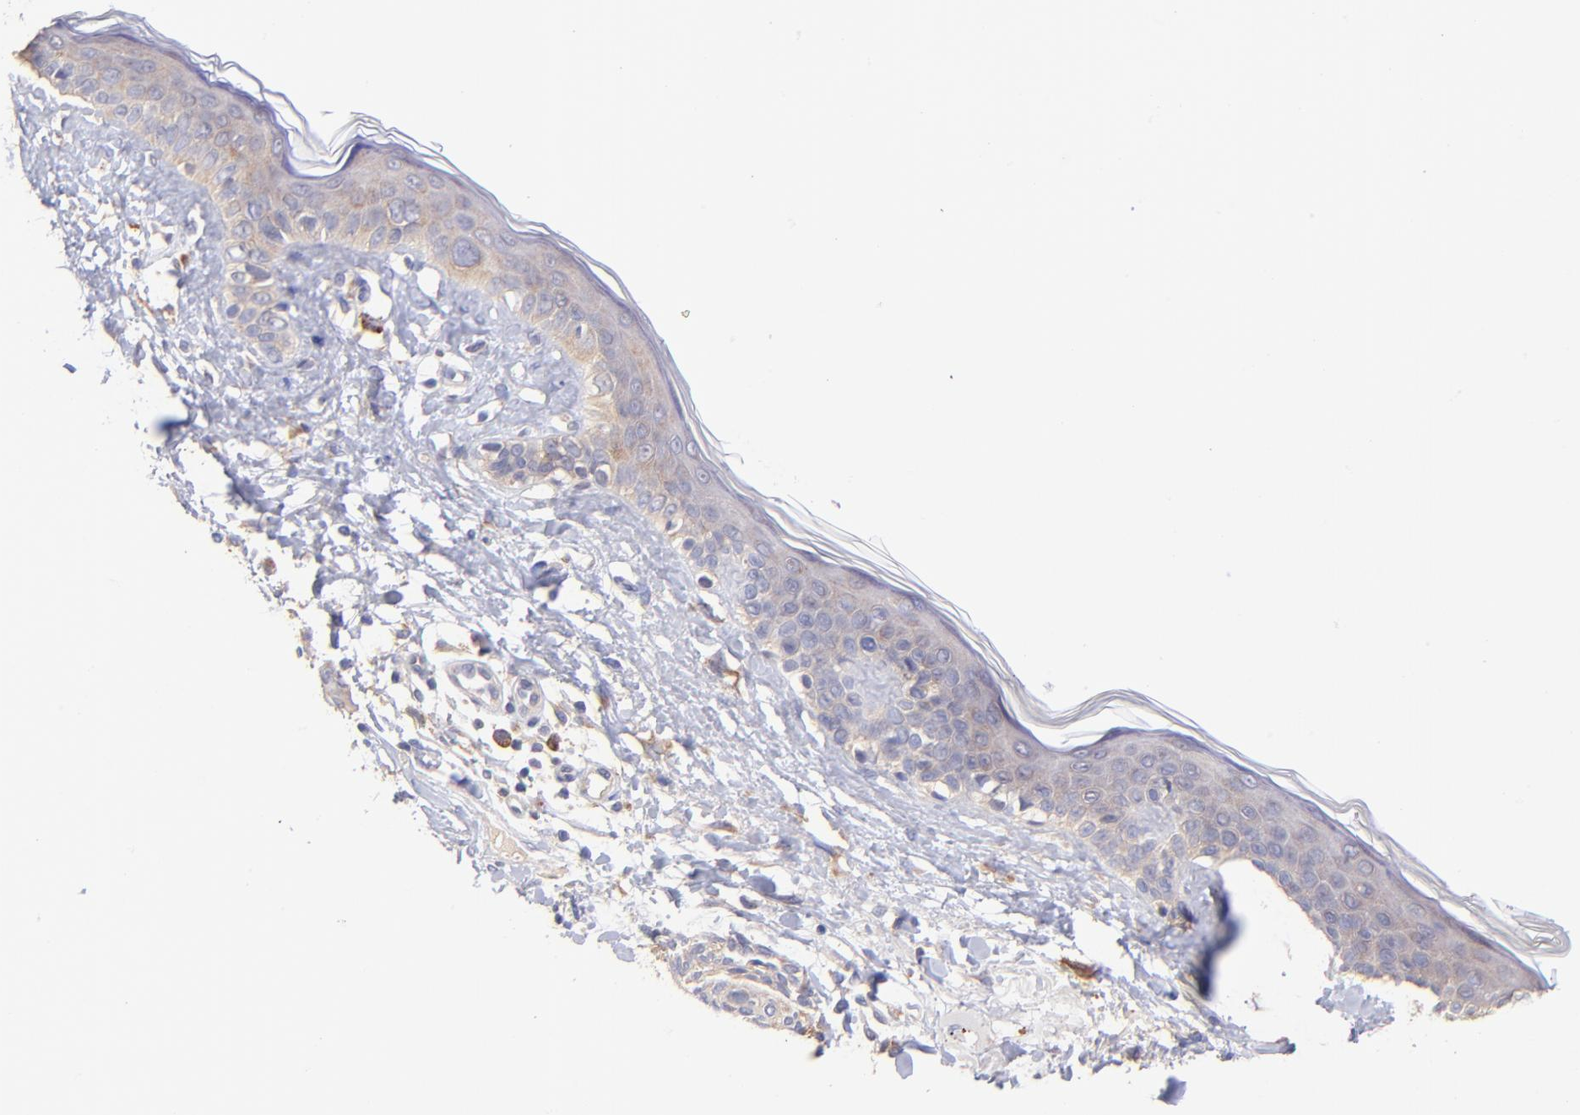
{"staining": {"intensity": "weak", "quantity": "25%-75%", "location": "cytoplasmic/membranous"}, "tissue": "skin cancer", "cell_type": "Tumor cells", "image_type": "cancer", "snomed": [{"axis": "morphology", "description": "Normal tissue, NOS"}, {"axis": "morphology", "description": "Basal cell carcinoma"}, {"axis": "topography", "description": "Skin"}], "caption": "Basal cell carcinoma (skin) was stained to show a protein in brown. There is low levels of weak cytoplasmic/membranous expression in approximately 25%-75% of tumor cells. Immunohistochemistry stains the protein in brown and the nuclei are stained blue.", "gene": "RPL11", "patient": {"sex": "male", "age": 63}}